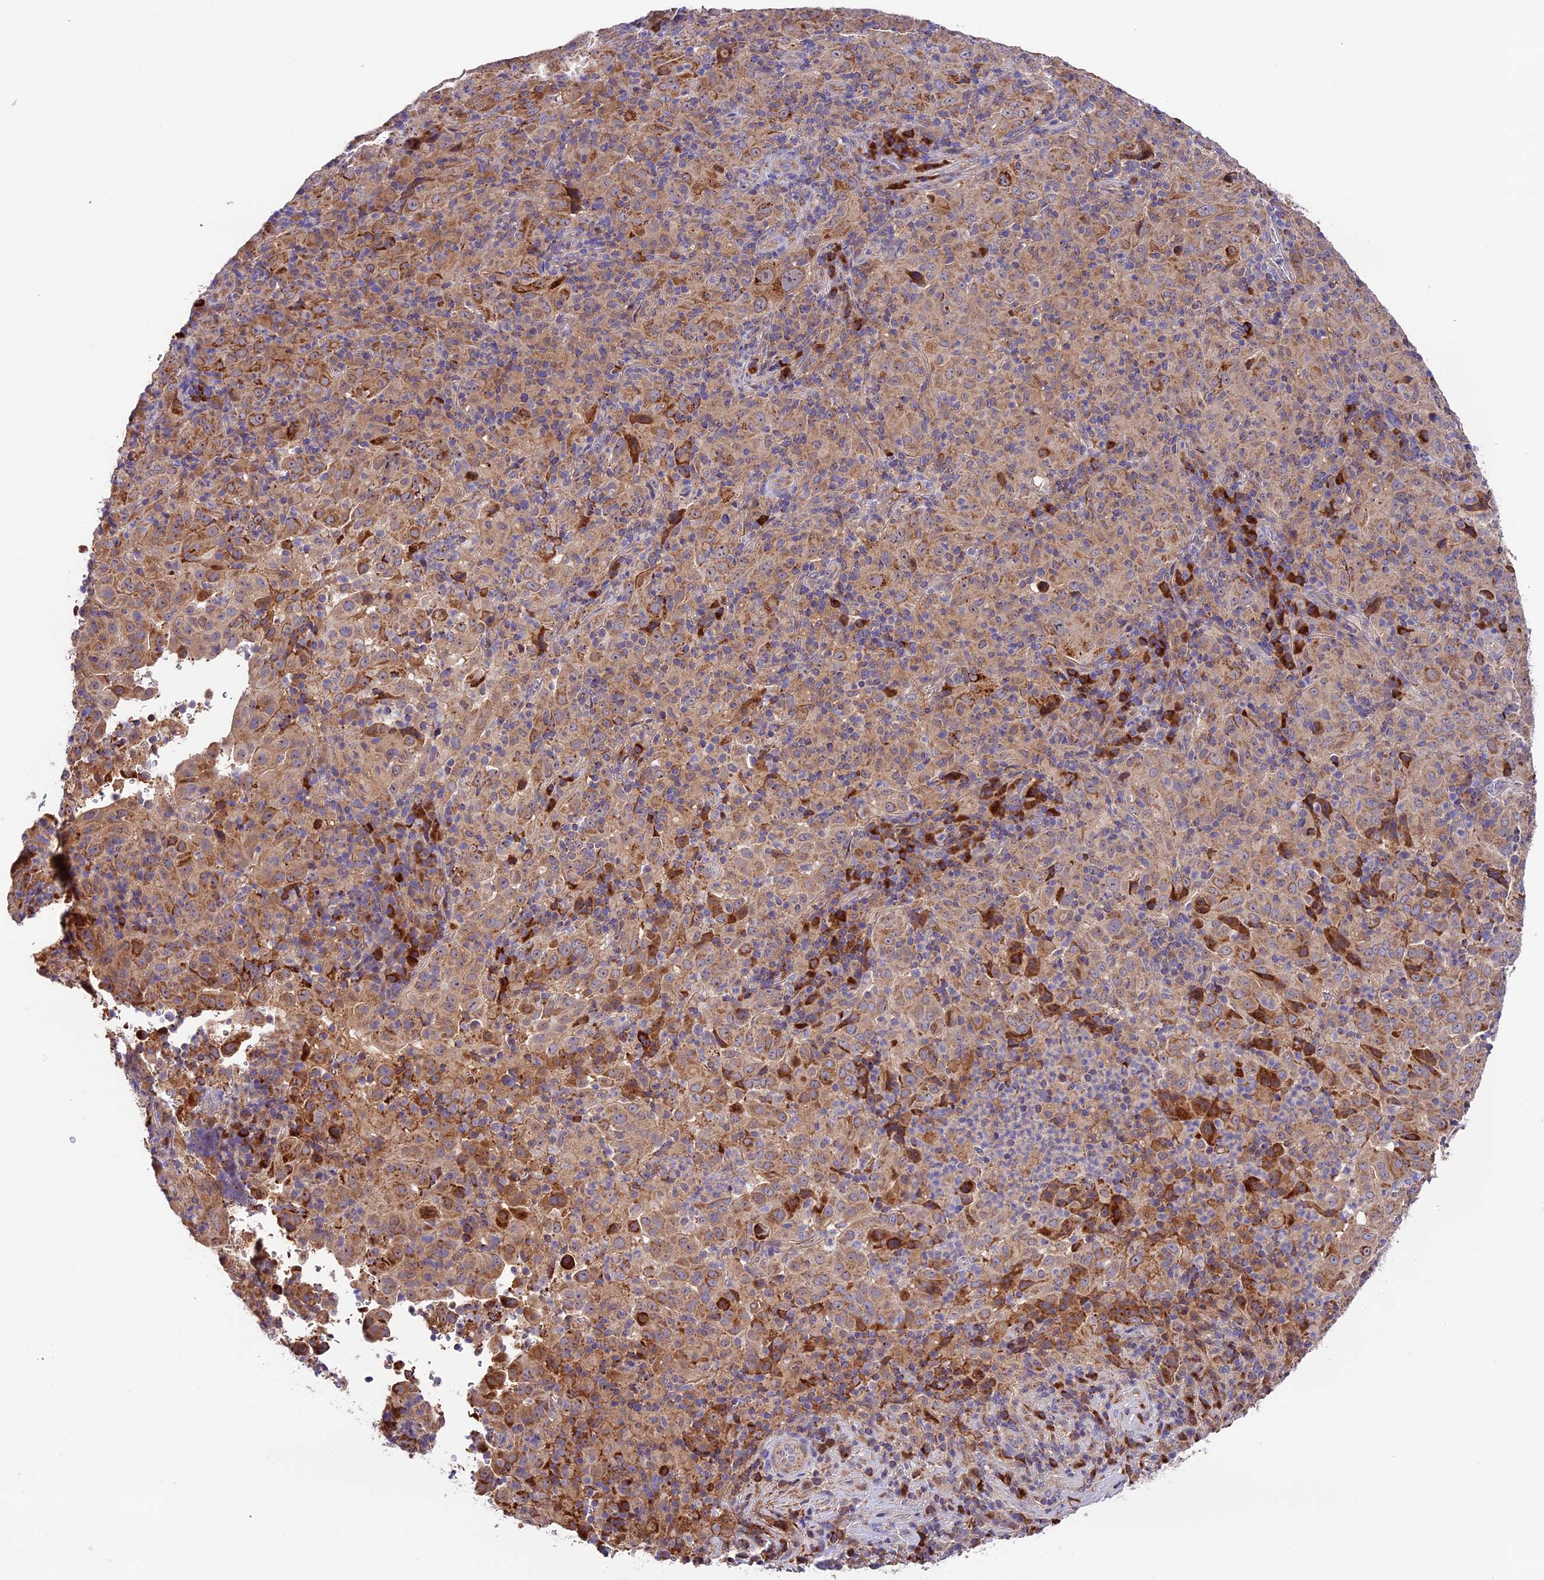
{"staining": {"intensity": "moderate", "quantity": ">75%", "location": "cytoplasmic/membranous"}, "tissue": "pancreatic cancer", "cell_type": "Tumor cells", "image_type": "cancer", "snomed": [{"axis": "morphology", "description": "Adenocarcinoma, NOS"}, {"axis": "topography", "description": "Pancreas"}], "caption": "The immunohistochemical stain highlights moderate cytoplasmic/membranous positivity in tumor cells of pancreatic adenocarcinoma tissue. (Brightfield microscopy of DAB IHC at high magnification).", "gene": "METTL22", "patient": {"sex": "male", "age": 63}}